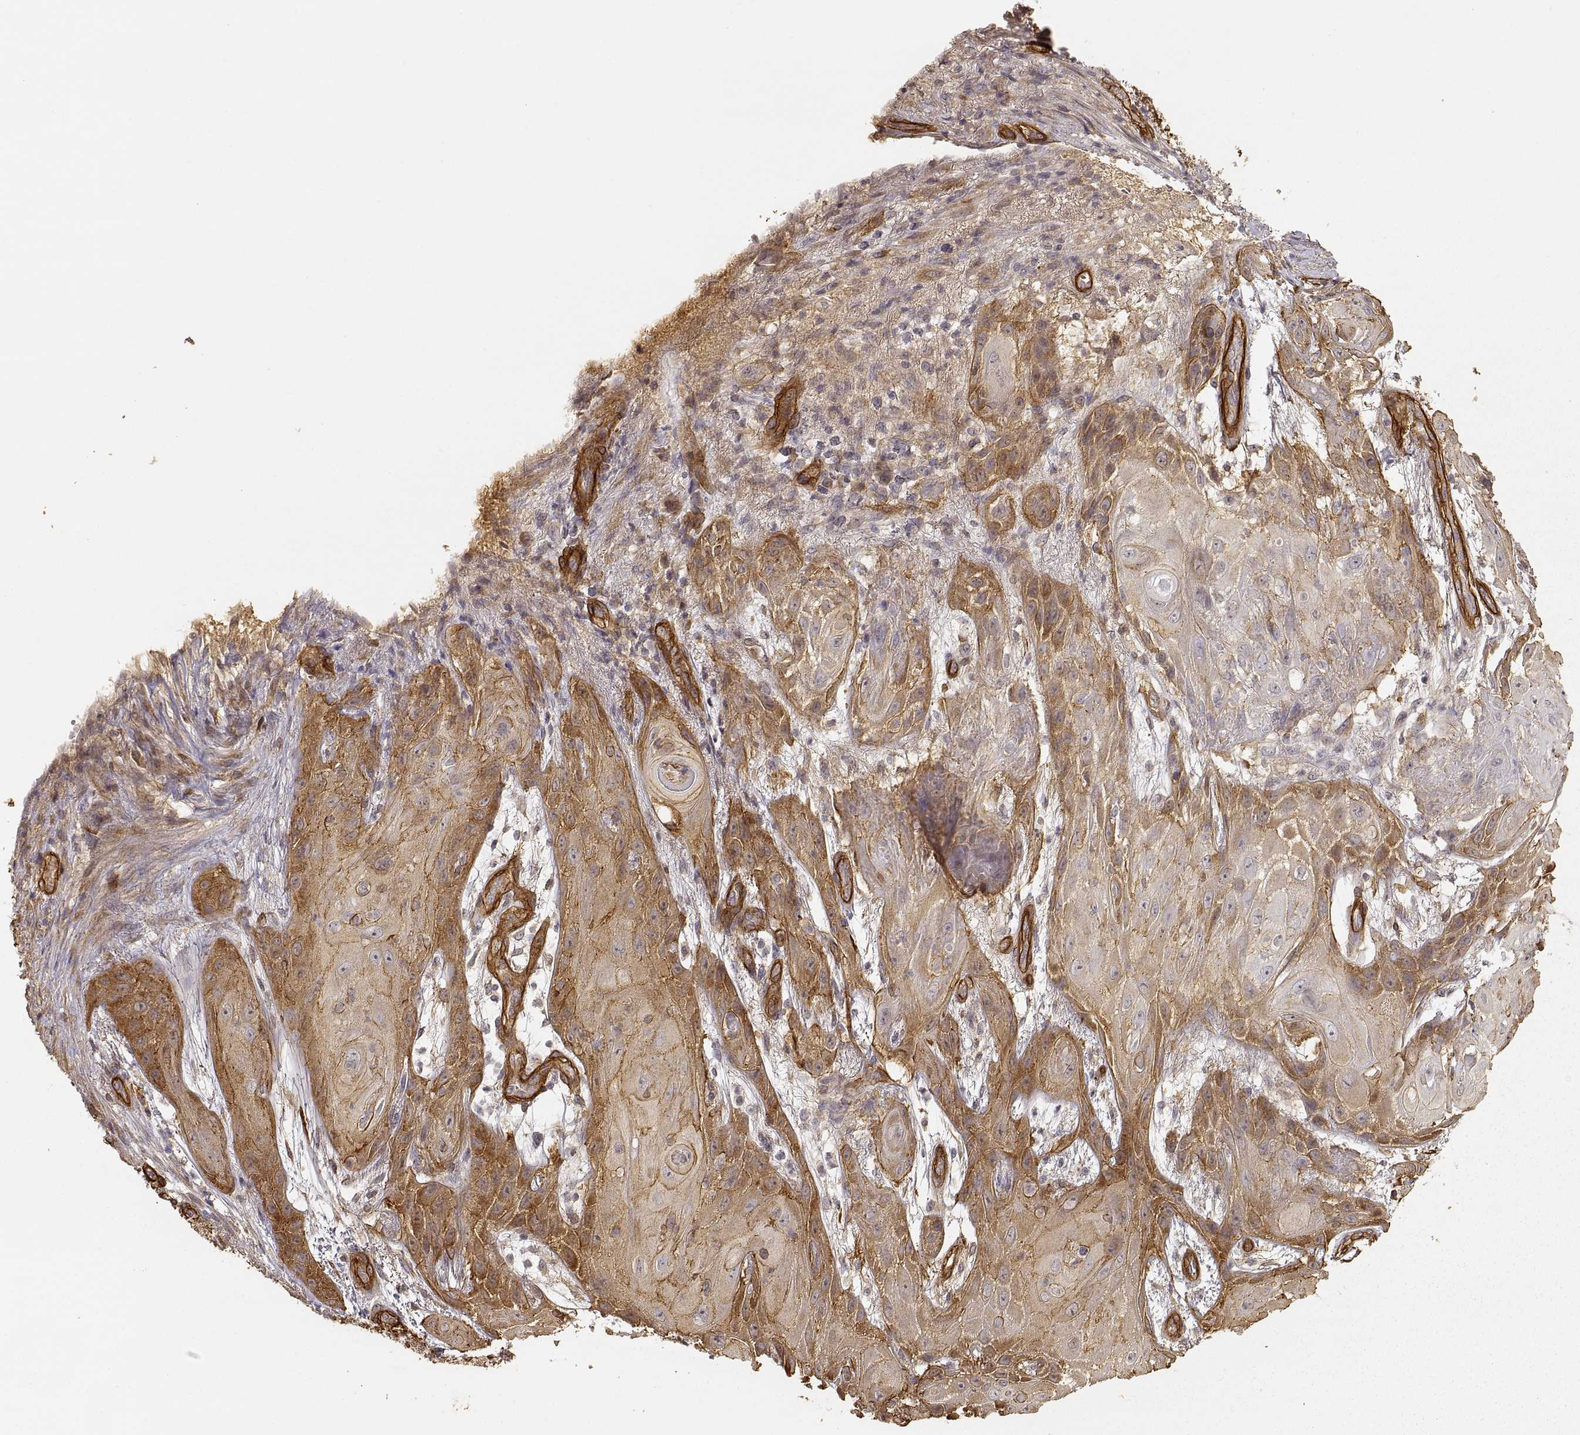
{"staining": {"intensity": "moderate", "quantity": ">75%", "location": "cytoplasmic/membranous"}, "tissue": "skin cancer", "cell_type": "Tumor cells", "image_type": "cancer", "snomed": [{"axis": "morphology", "description": "Squamous cell carcinoma, NOS"}, {"axis": "topography", "description": "Skin"}], "caption": "Immunohistochemistry image of skin cancer stained for a protein (brown), which reveals medium levels of moderate cytoplasmic/membranous expression in about >75% of tumor cells.", "gene": "LAMA4", "patient": {"sex": "male", "age": 62}}